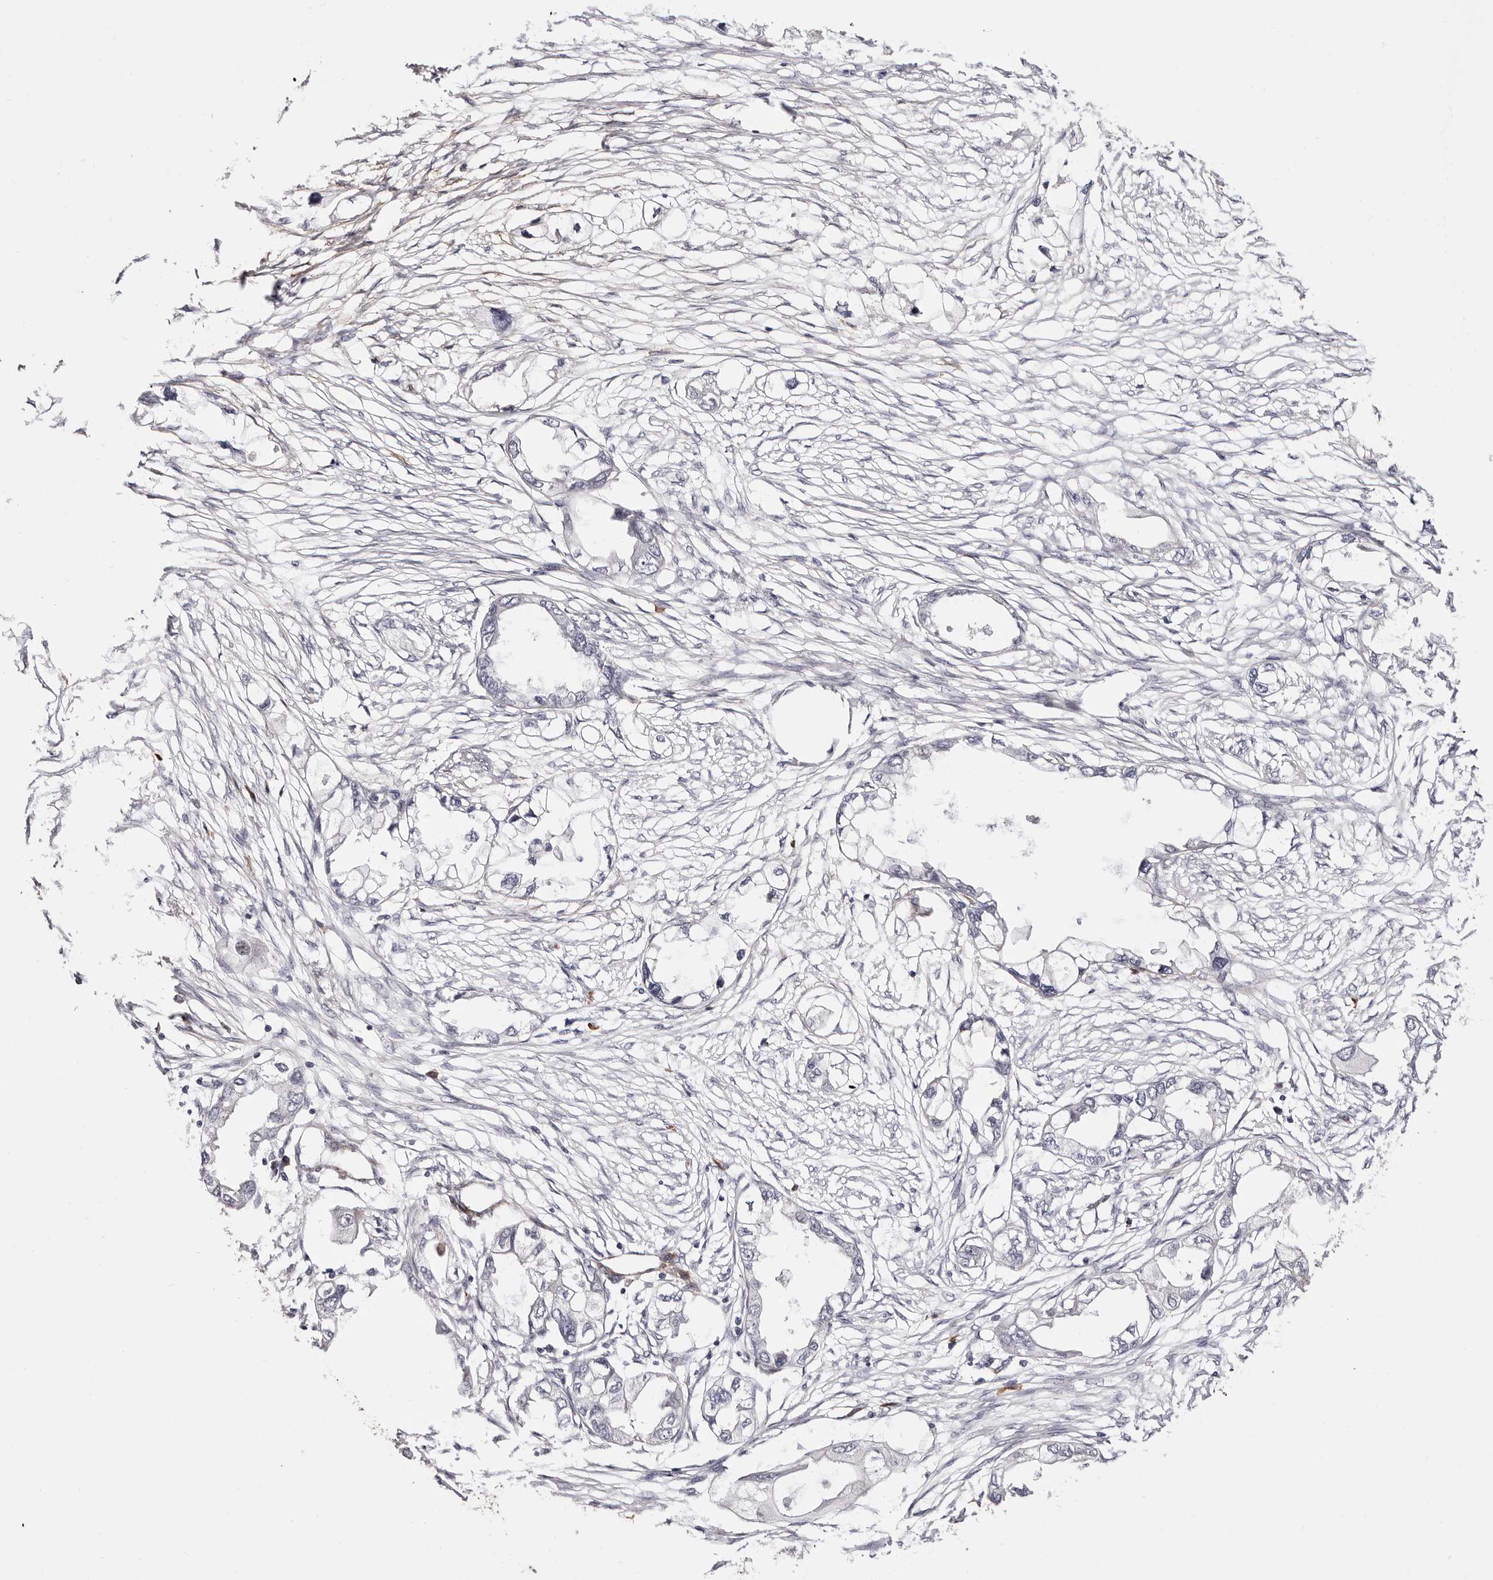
{"staining": {"intensity": "negative", "quantity": "none", "location": "none"}, "tissue": "endometrial cancer", "cell_type": "Tumor cells", "image_type": "cancer", "snomed": [{"axis": "morphology", "description": "Adenocarcinoma, NOS"}, {"axis": "morphology", "description": "Adenocarcinoma, metastatic, NOS"}, {"axis": "topography", "description": "Adipose tissue"}, {"axis": "topography", "description": "Endometrium"}], "caption": "A photomicrograph of endometrial cancer stained for a protein shows no brown staining in tumor cells. (Immunohistochemistry (ihc), brightfield microscopy, high magnification).", "gene": "GFOD1", "patient": {"sex": "female", "age": 67}}